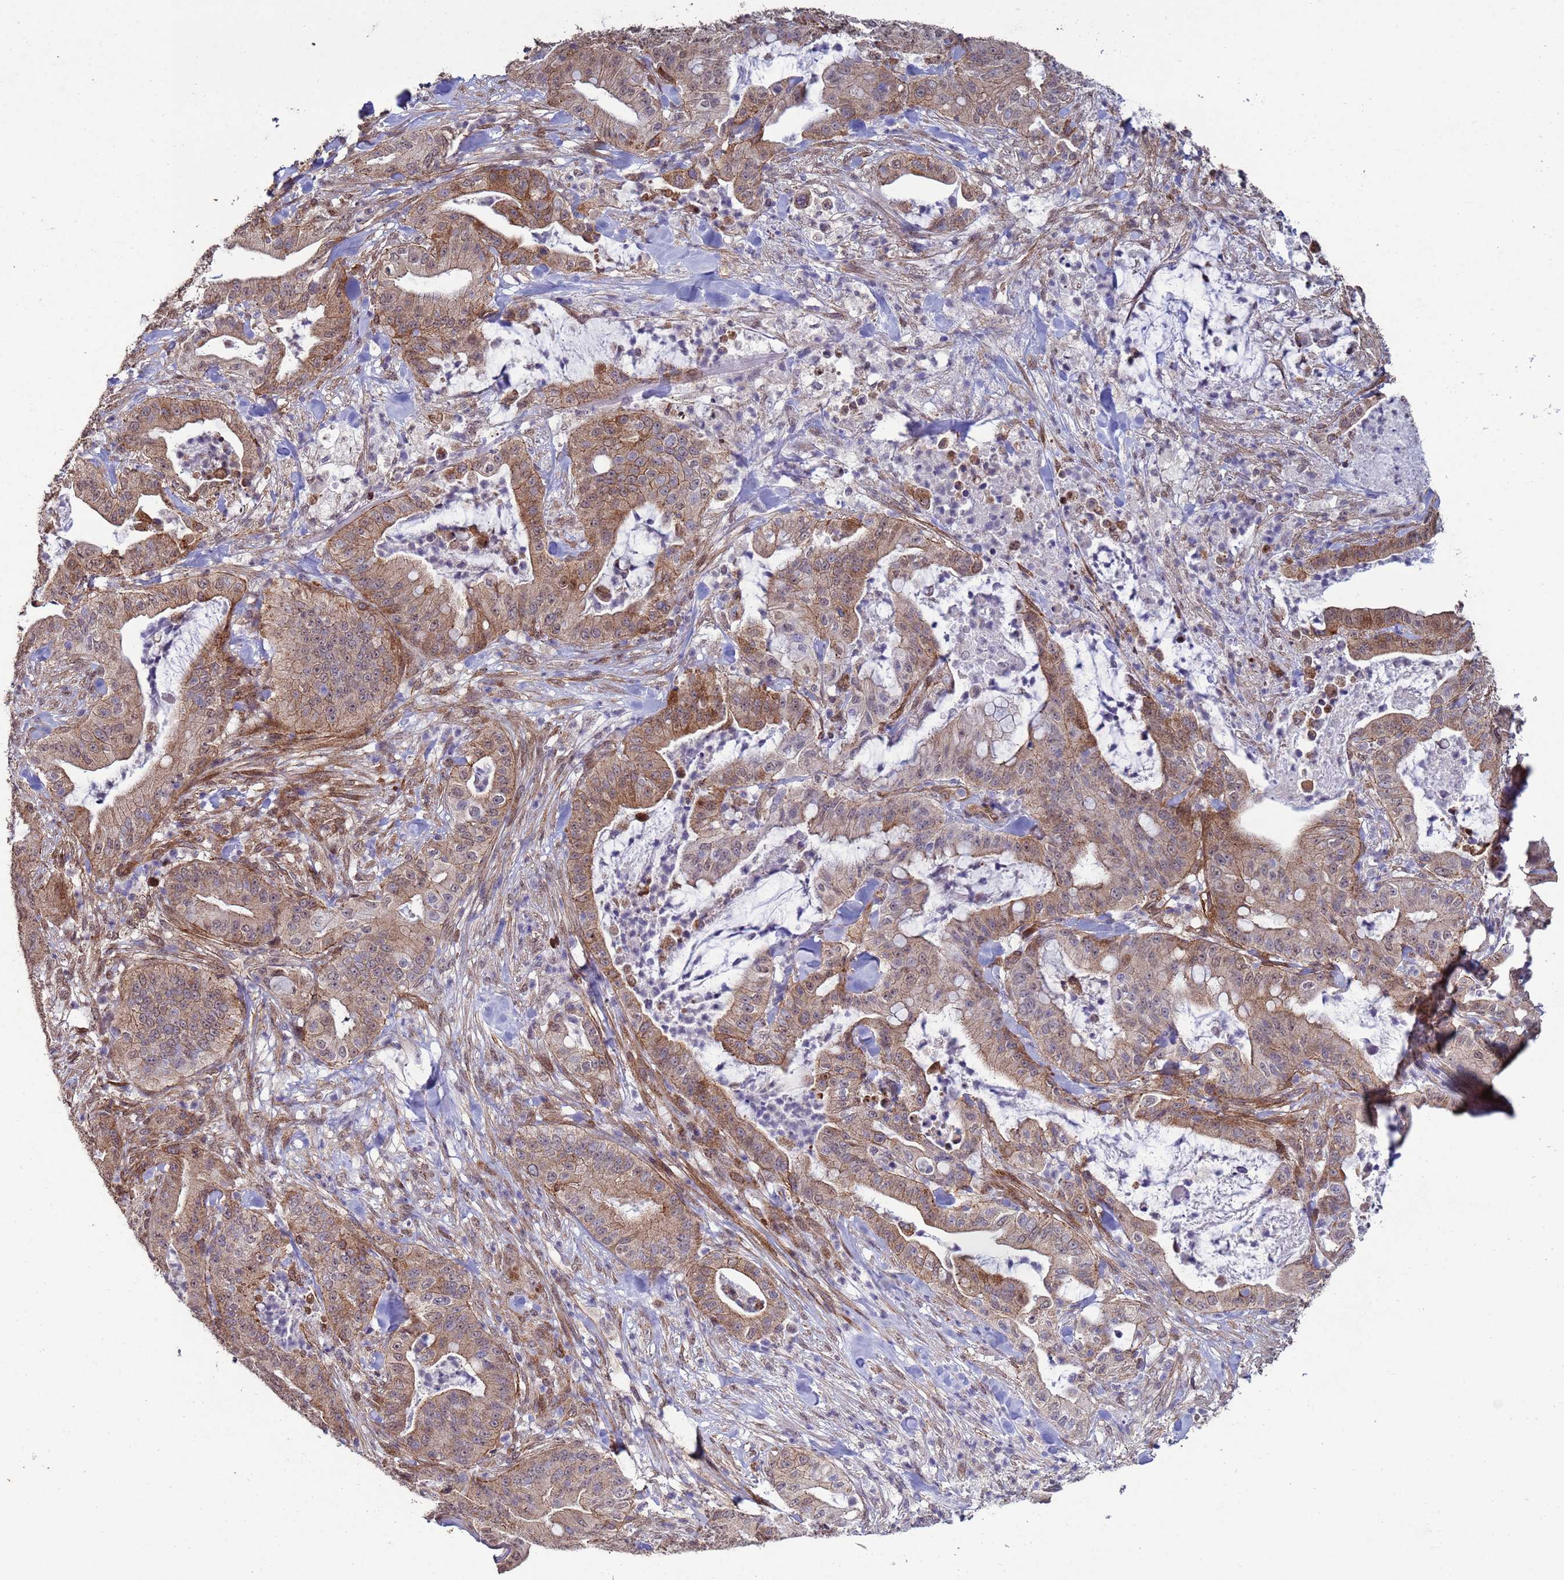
{"staining": {"intensity": "moderate", "quantity": "25%-75%", "location": "cytoplasmic/membranous"}, "tissue": "pancreatic cancer", "cell_type": "Tumor cells", "image_type": "cancer", "snomed": [{"axis": "morphology", "description": "Adenocarcinoma, NOS"}, {"axis": "topography", "description": "Pancreas"}], "caption": "Protein expression analysis of pancreatic cancer (adenocarcinoma) displays moderate cytoplasmic/membranous staining in approximately 25%-75% of tumor cells. The staining was performed using DAB, with brown indicating positive protein expression. Nuclei are stained blue with hematoxylin.", "gene": "TRIP6", "patient": {"sex": "male", "age": 71}}